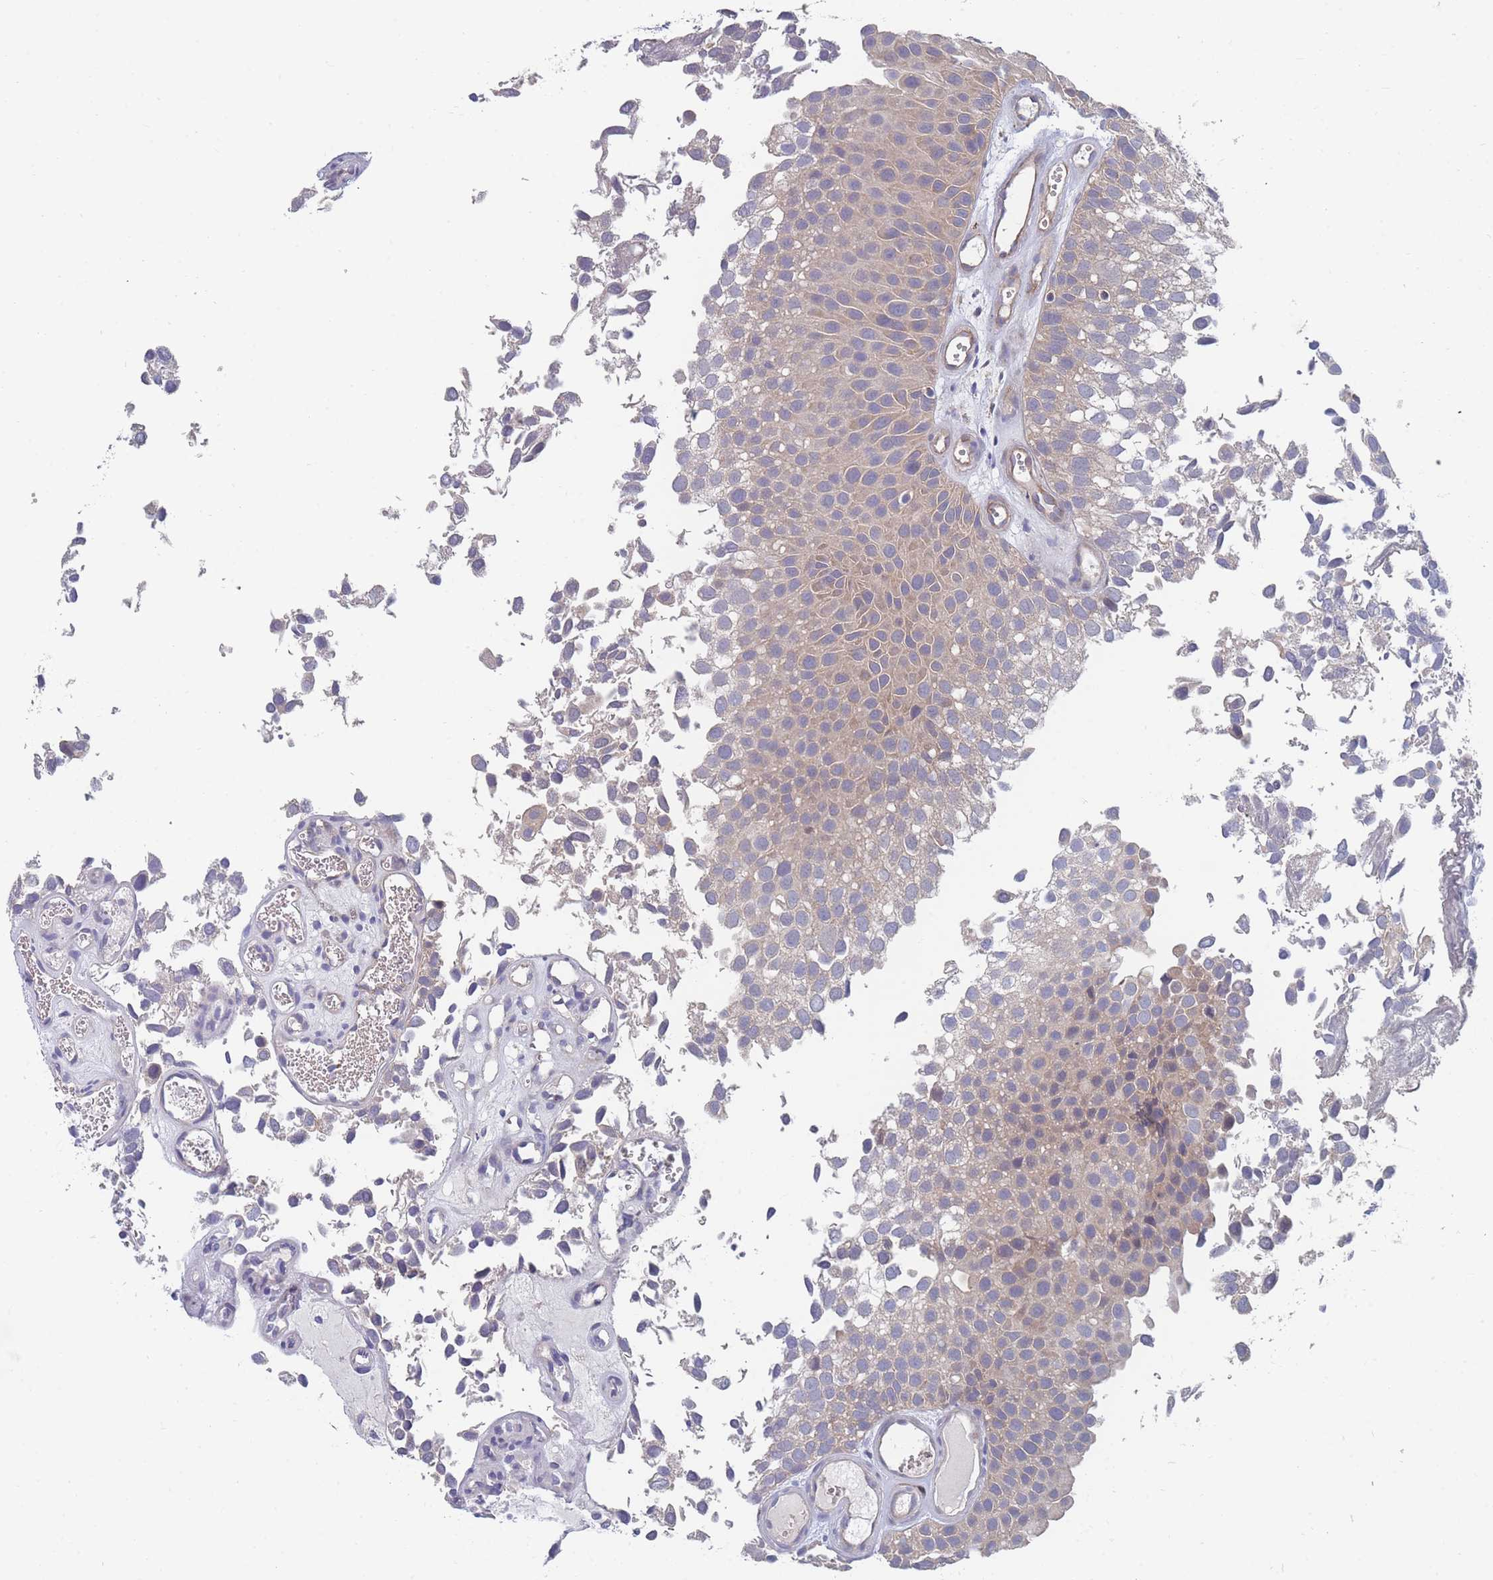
{"staining": {"intensity": "weak", "quantity": "<25%", "location": "cytoplasmic/membranous"}, "tissue": "urothelial cancer", "cell_type": "Tumor cells", "image_type": "cancer", "snomed": [{"axis": "morphology", "description": "Urothelial carcinoma, Low grade"}, {"axis": "topography", "description": "Urinary bladder"}], "caption": "Human urothelial cancer stained for a protein using IHC displays no staining in tumor cells.", "gene": "NUB1", "patient": {"sex": "male", "age": 88}}